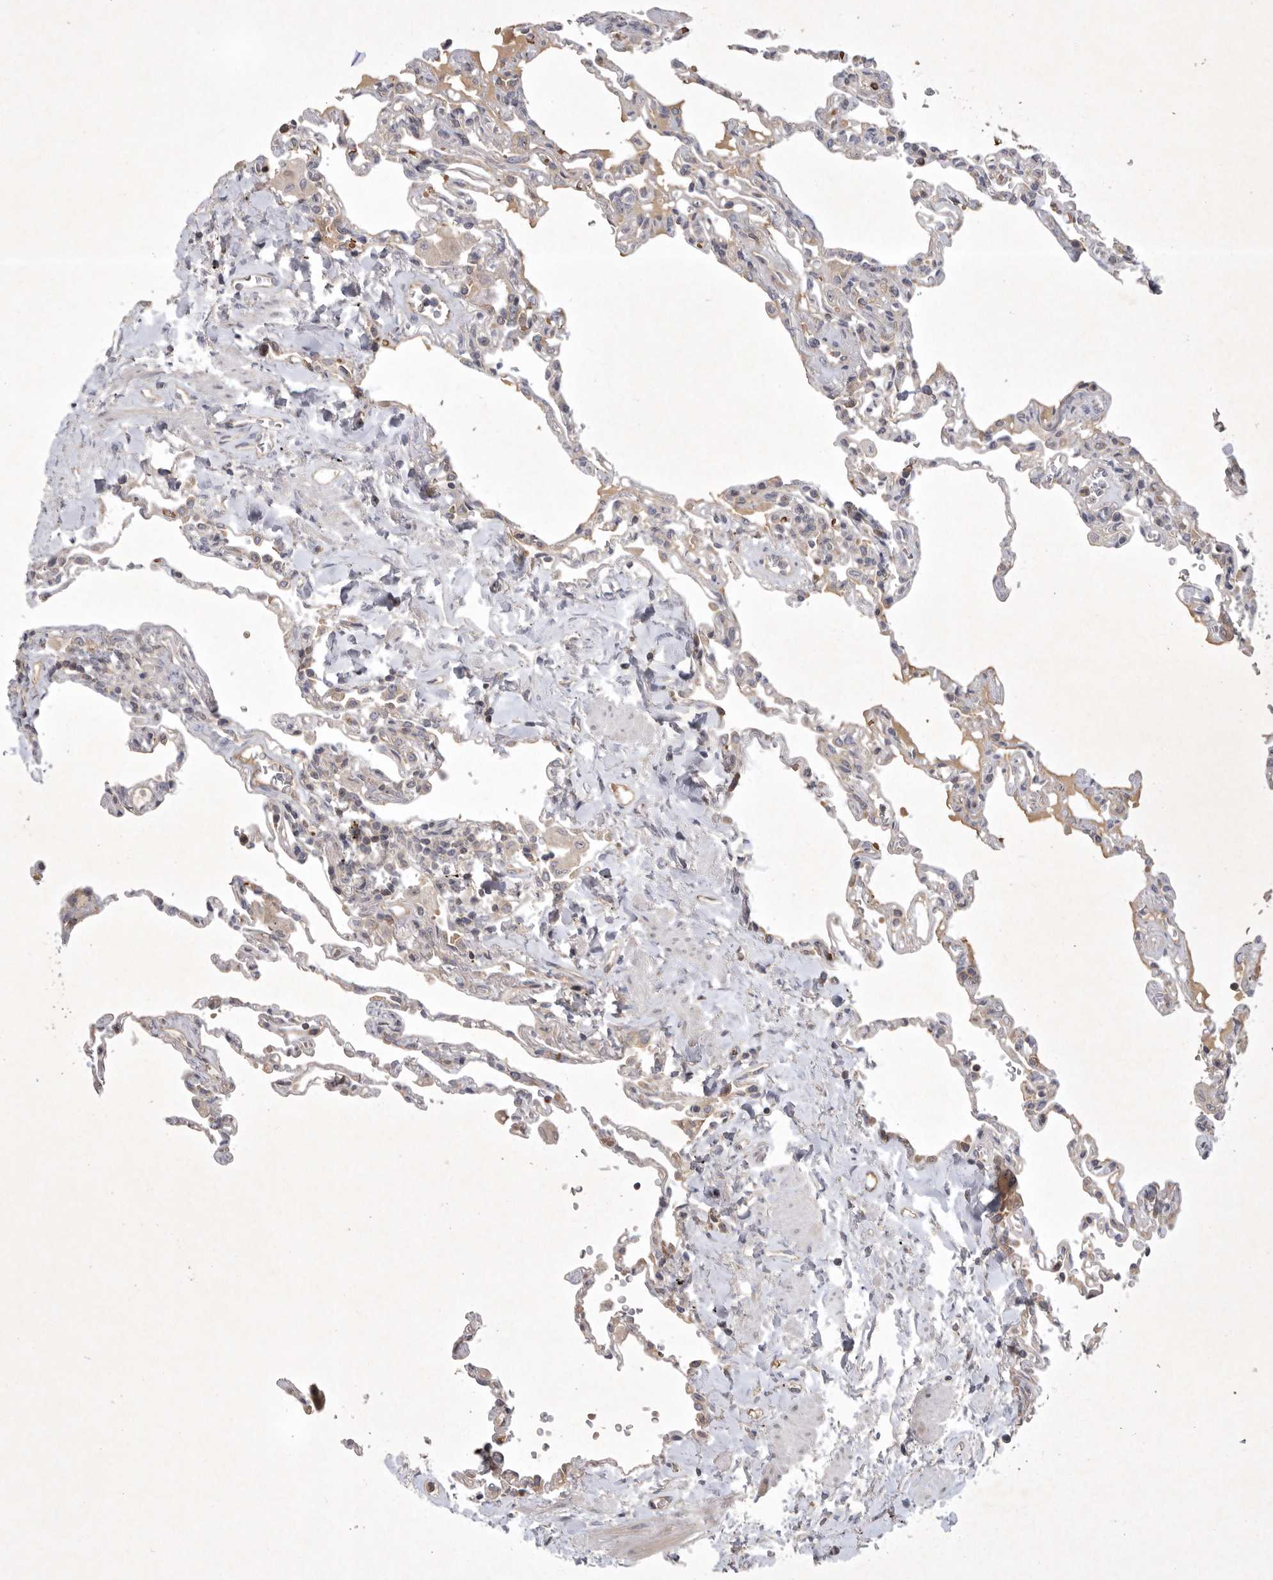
{"staining": {"intensity": "weak", "quantity": "<25%", "location": "cytoplasmic/membranous"}, "tissue": "lung", "cell_type": "Alveolar cells", "image_type": "normal", "snomed": [{"axis": "morphology", "description": "Normal tissue, NOS"}, {"axis": "topography", "description": "Lung"}], "caption": "There is no significant expression in alveolar cells of lung. (Immunohistochemistry (ihc), brightfield microscopy, high magnification).", "gene": "KIF2B", "patient": {"sex": "male", "age": 59}}